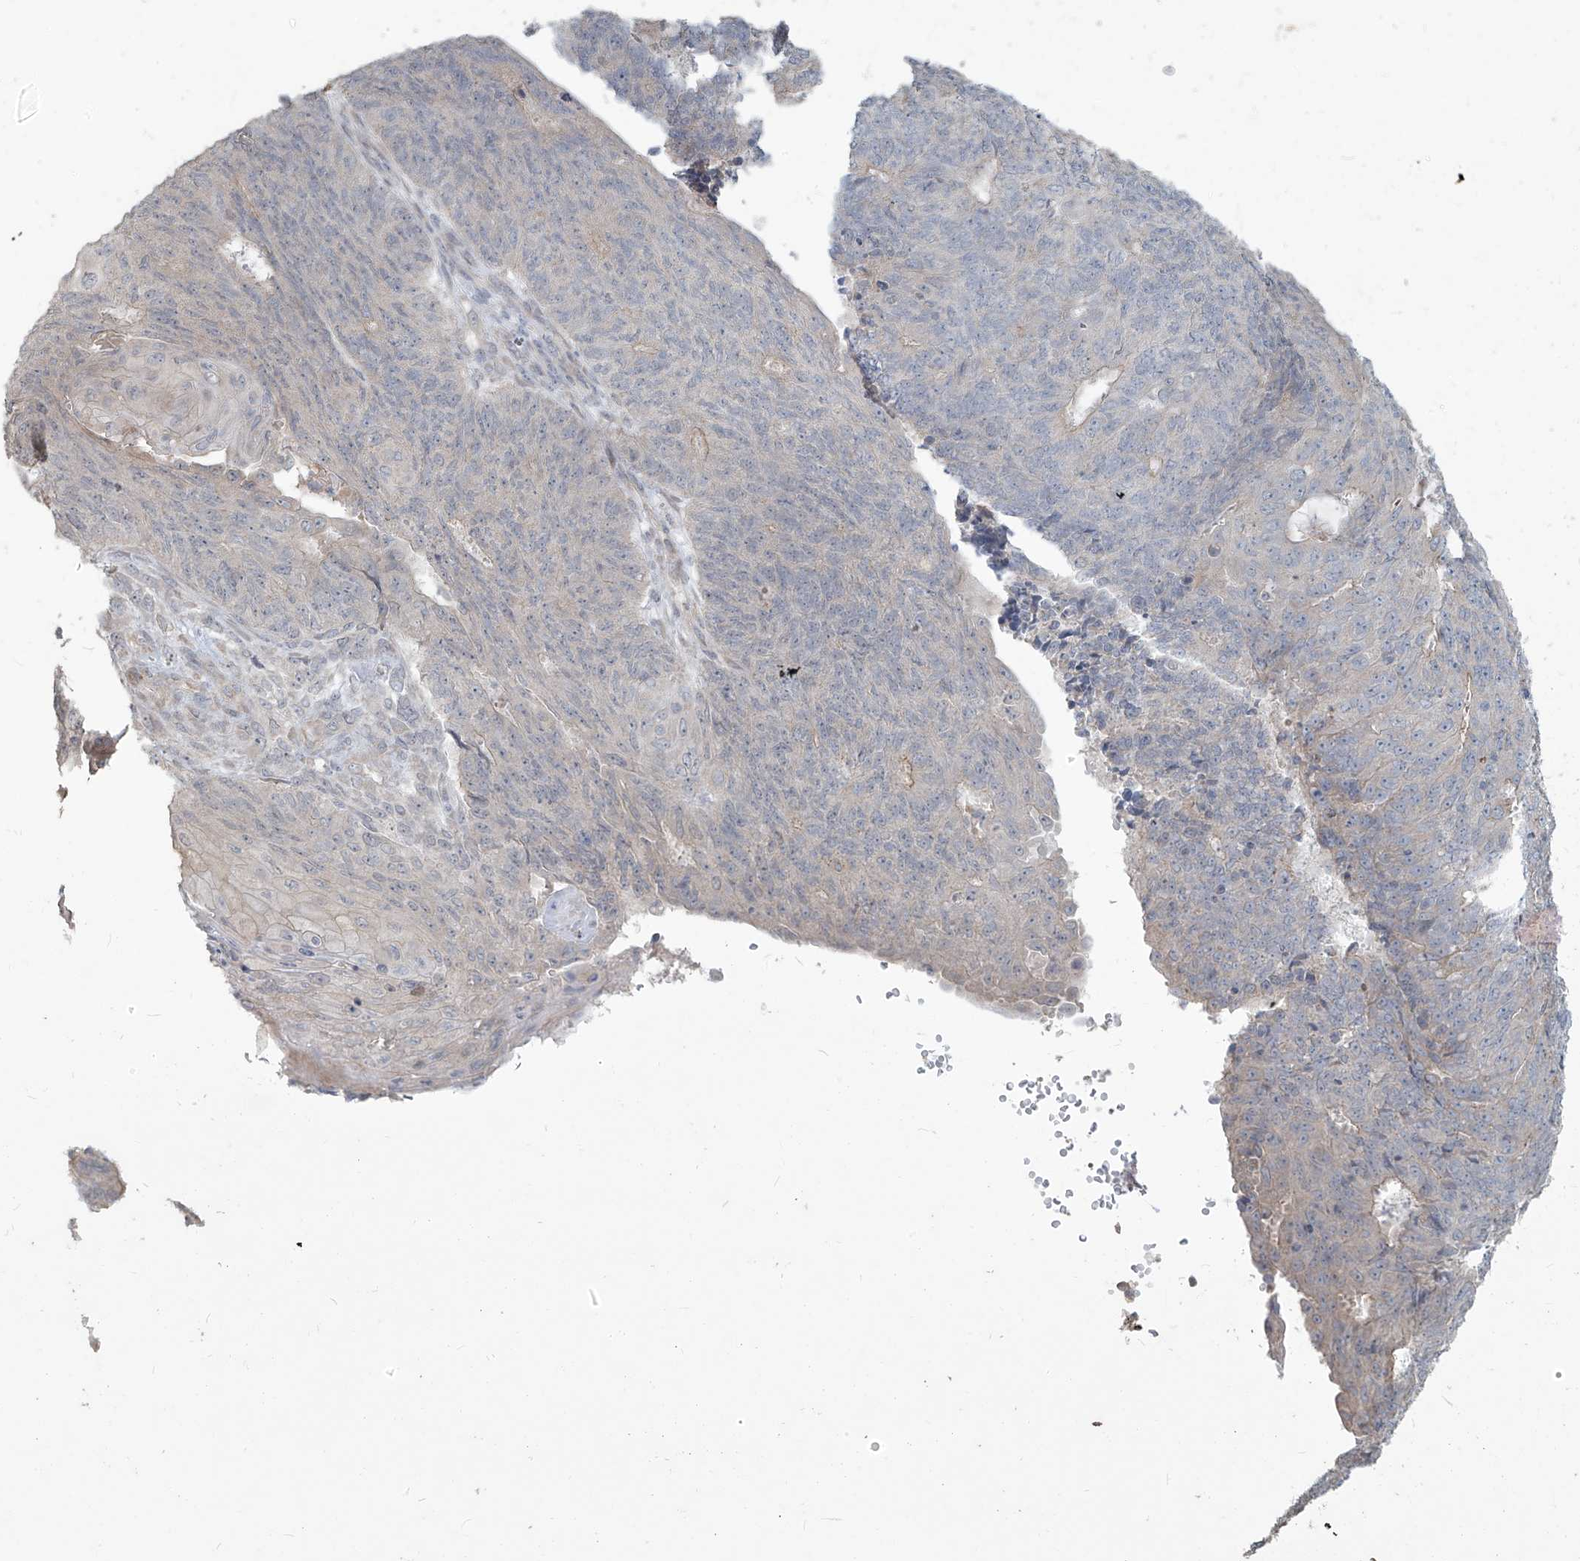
{"staining": {"intensity": "moderate", "quantity": "<25%", "location": "cytoplasmic/membranous"}, "tissue": "endometrial cancer", "cell_type": "Tumor cells", "image_type": "cancer", "snomed": [{"axis": "morphology", "description": "Adenocarcinoma, NOS"}, {"axis": "topography", "description": "Endometrium"}], "caption": "Protein staining of endometrial cancer (adenocarcinoma) tissue displays moderate cytoplasmic/membranous expression in about <25% of tumor cells.", "gene": "MAGIX", "patient": {"sex": "female", "age": 32}}